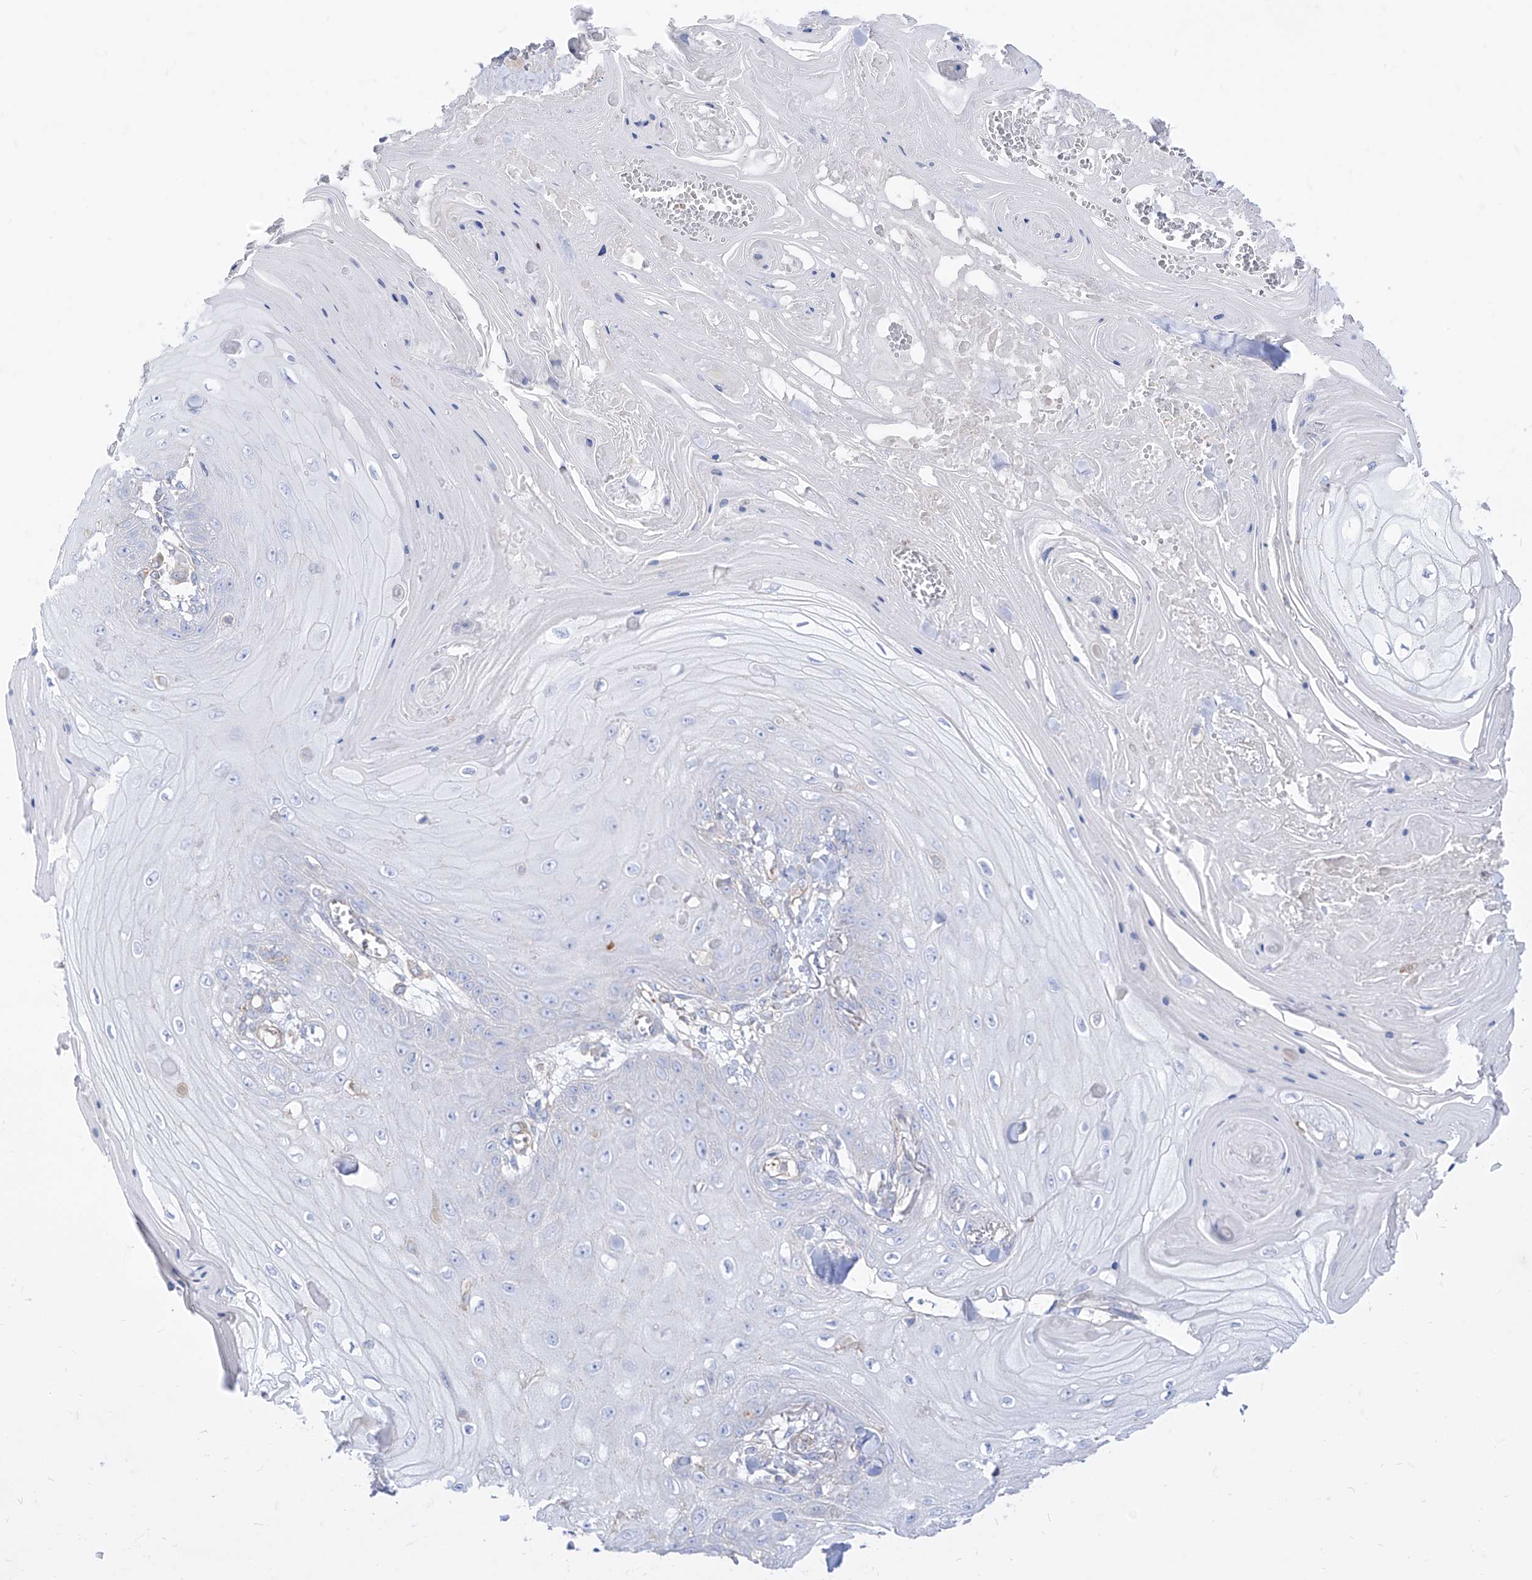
{"staining": {"intensity": "negative", "quantity": "none", "location": "none"}, "tissue": "skin cancer", "cell_type": "Tumor cells", "image_type": "cancer", "snomed": [{"axis": "morphology", "description": "Squamous cell carcinoma, NOS"}, {"axis": "topography", "description": "Skin"}], "caption": "This is a photomicrograph of immunohistochemistry (IHC) staining of squamous cell carcinoma (skin), which shows no staining in tumor cells.", "gene": "C1orf74", "patient": {"sex": "male", "age": 74}}